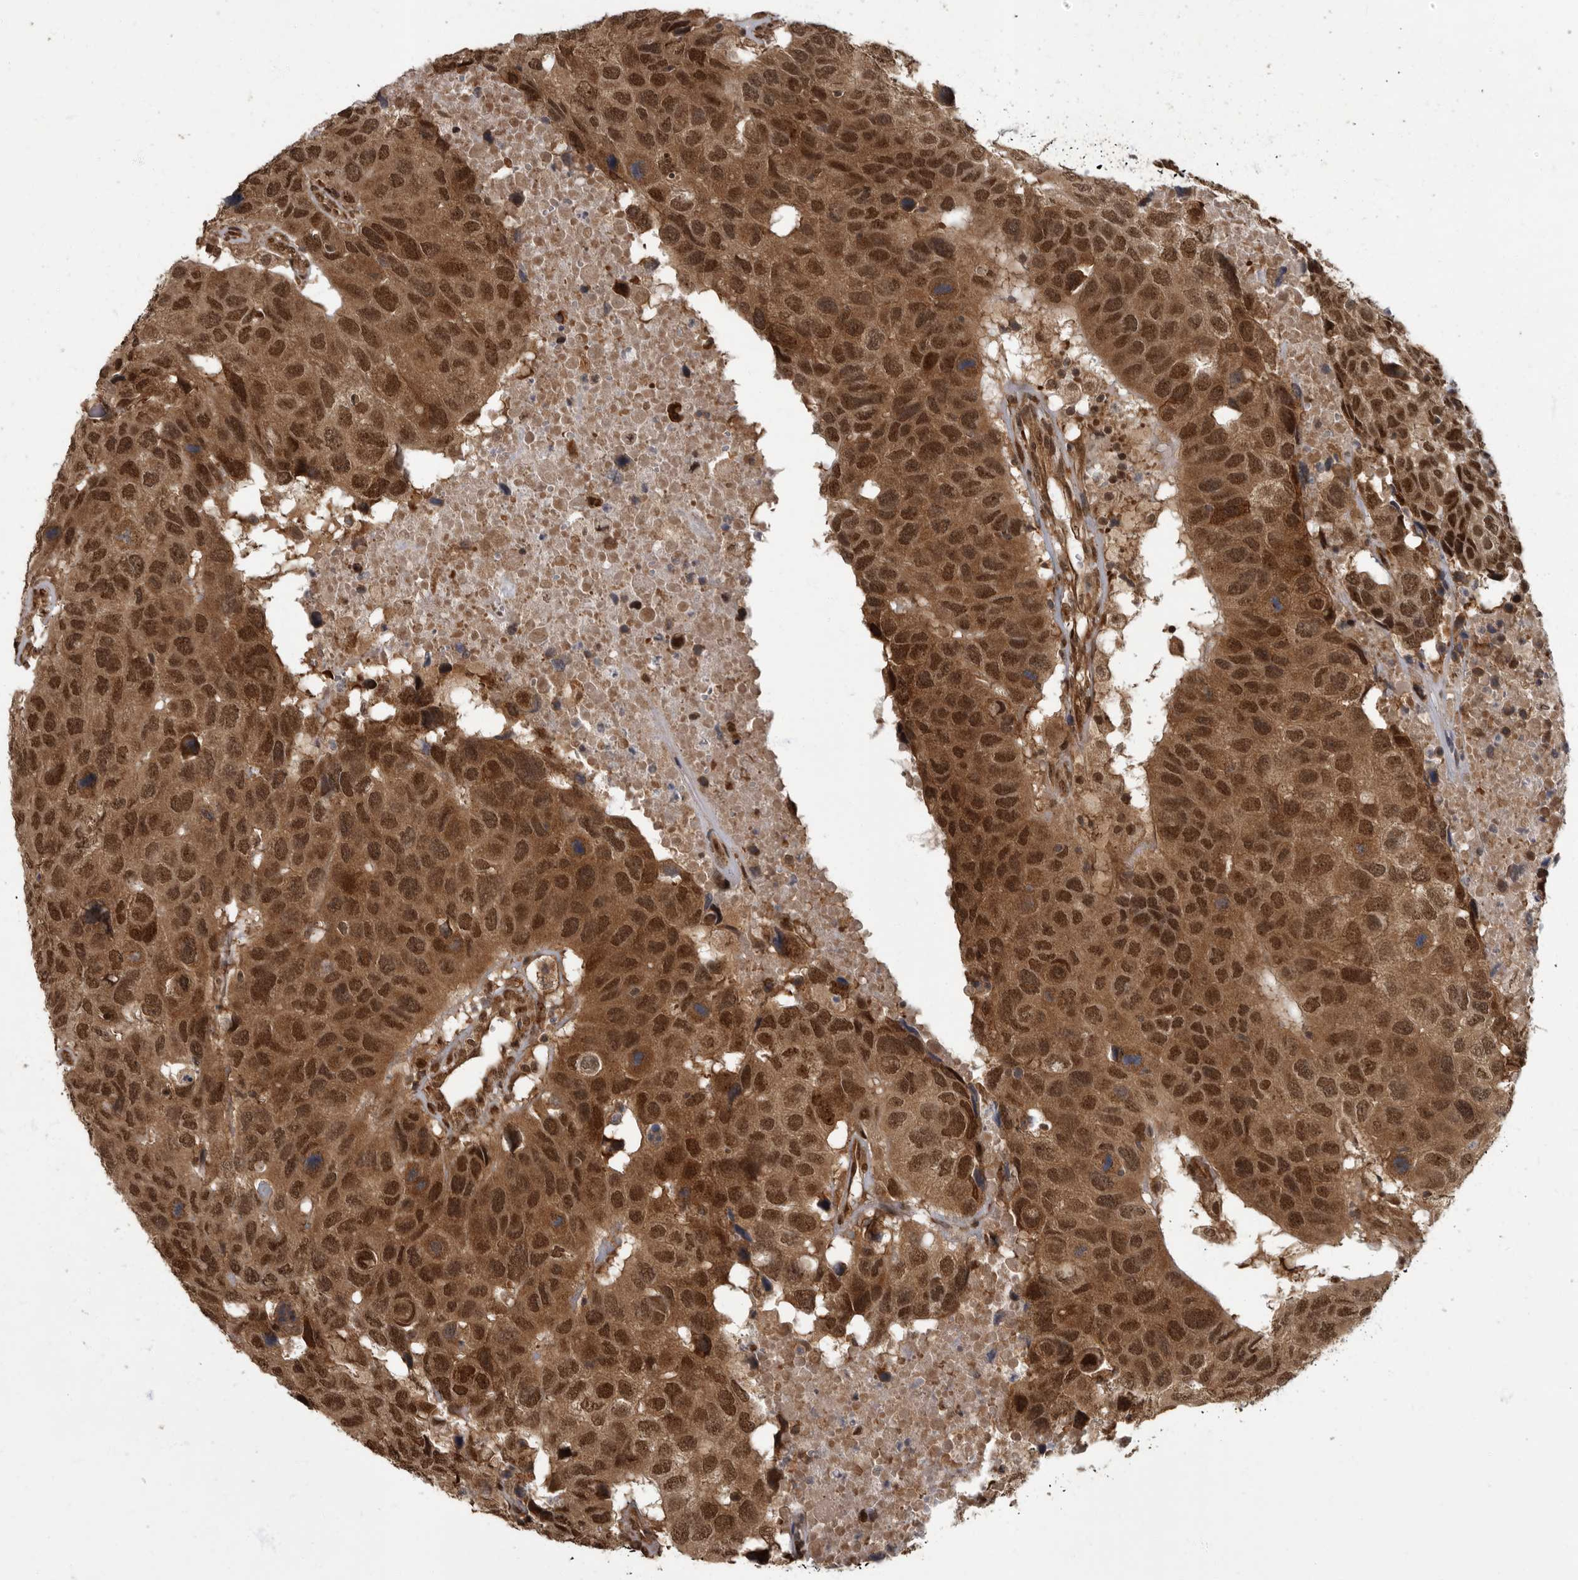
{"staining": {"intensity": "strong", "quantity": ">75%", "location": "cytoplasmic/membranous,nuclear"}, "tissue": "head and neck cancer", "cell_type": "Tumor cells", "image_type": "cancer", "snomed": [{"axis": "morphology", "description": "Squamous cell carcinoma, NOS"}, {"axis": "topography", "description": "Head-Neck"}], "caption": "Head and neck squamous cell carcinoma stained for a protein shows strong cytoplasmic/membranous and nuclear positivity in tumor cells. The staining was performed using DAB, with brown indicating positive protein expression. Nuclei are stained blue with hematoxylin.", "gene": "VPS50", "patient": {"sex": "male", "age": 66}}